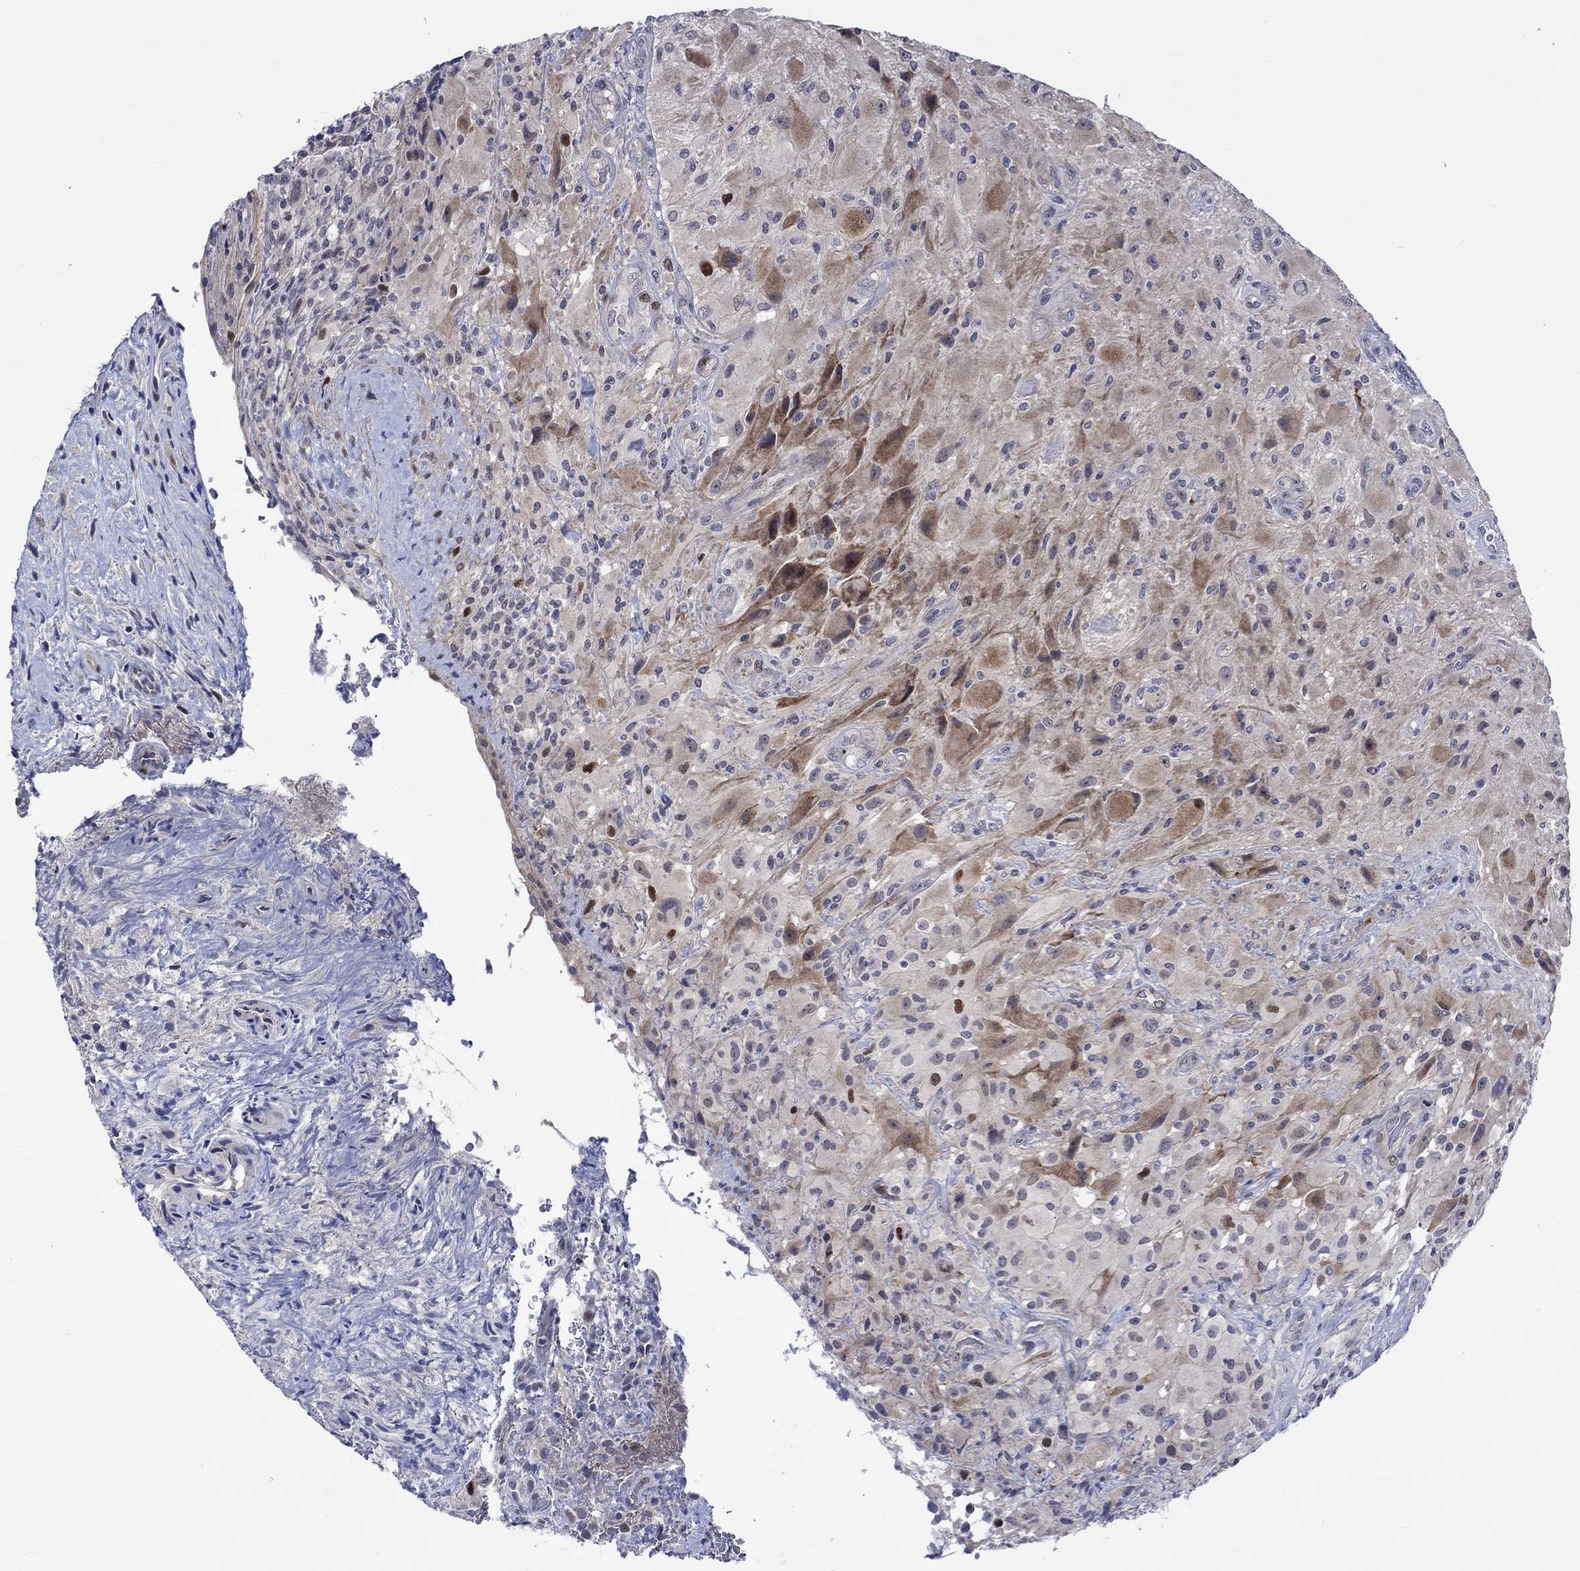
{"staining": {"intensity": "moderate", "quantity": "25%-75%", "location": "cytoplasmic/membranous"}, "tissue": "glioma", "cell_type": "Tumor cells", "image_type": "cancer", "snomed": [{"axis": "morphology", "description": "Glioma, malignant, High grade"}, {"axis": "topography", "description": "Cerebral cortex"}], "caption": "Glioma stained for a protein demonstrates moderate cytoplasmic/membranous positivity in tumor cells.", "gene": "E2F8", "patient": {"sex": "male", "age": 35}}